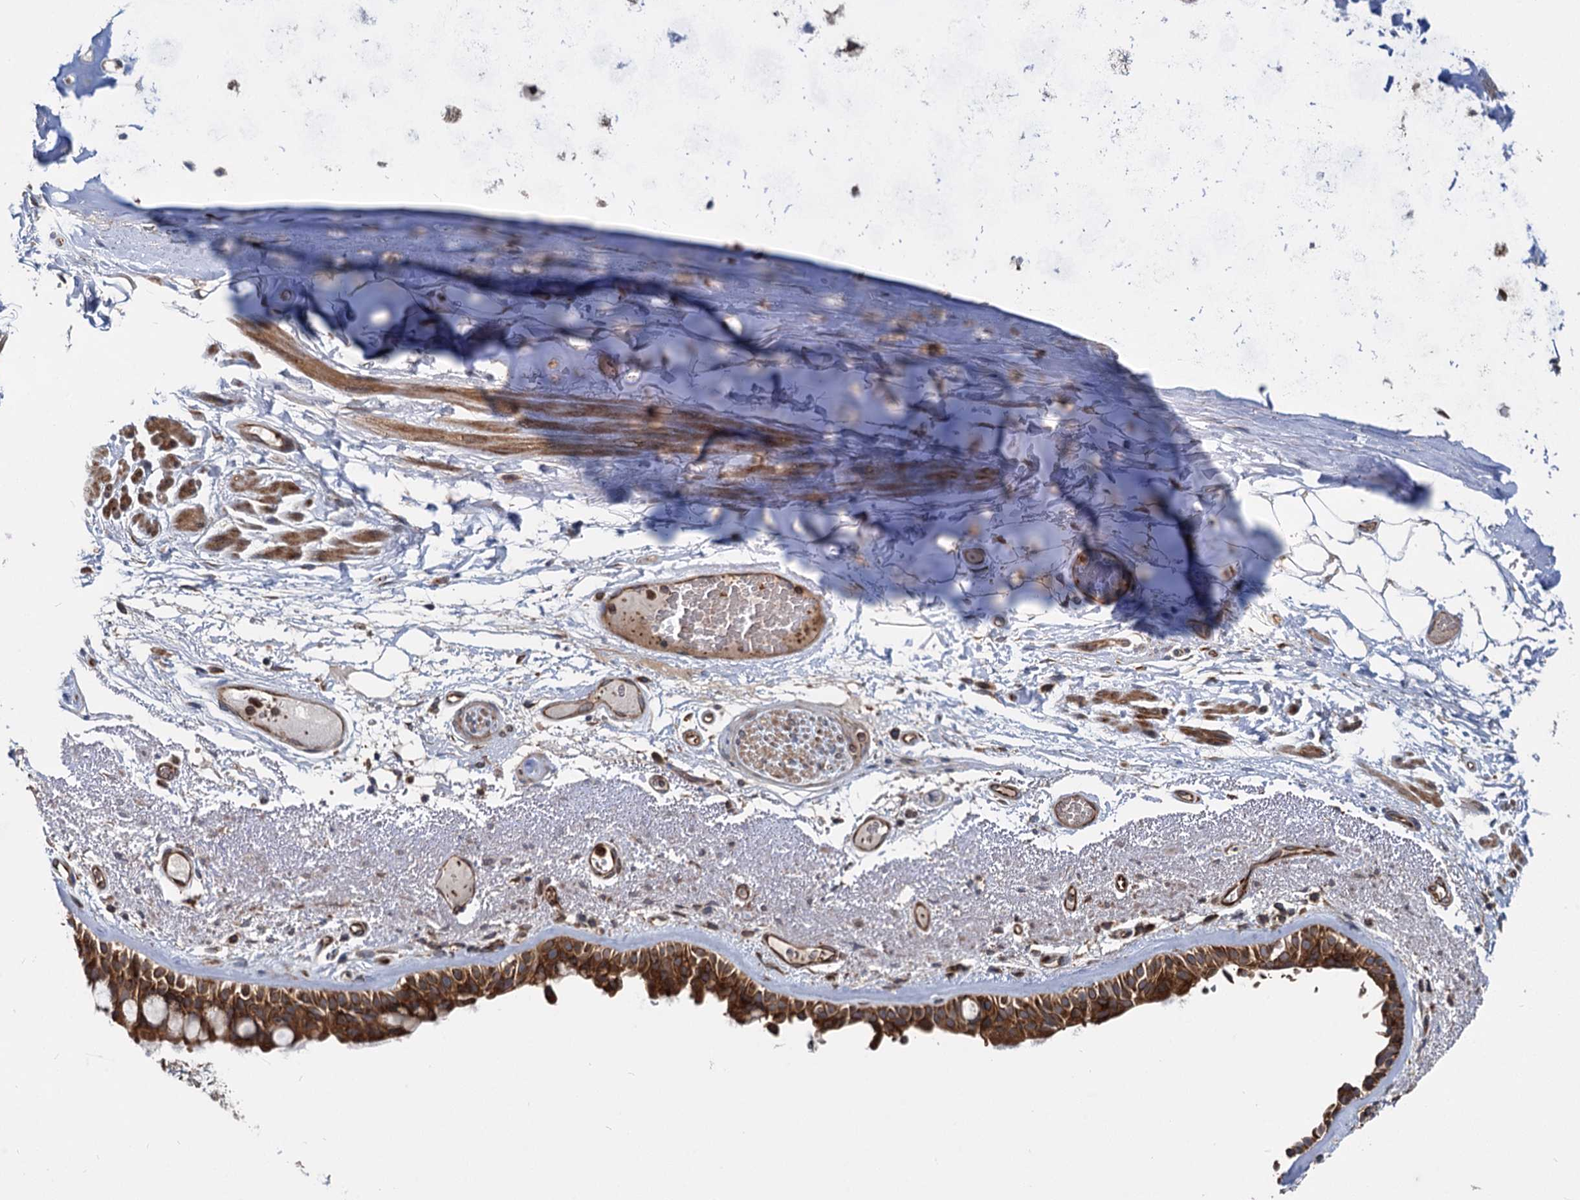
{"staining": {"intensity": "strong", "quantity": ">75%", "location": "cytoplasmic/membranous"}, "tissue": "bronchus", "cell_type": "Respiratory epithelial cells", "image_type": "normal", "snomed": [{"axis": "morphology", "description": "Normal tissue, NOS"}, {"axis": "morphology", "description": "Squamous cell carcinoma, NOS"}, {"axis": "topography", "description": "Lymph node"}, {"axis": "topography", "description": "Bronchus"}, {"axis": "topography", "description": "Lung"}], "caption": "Immunohistochemistry (IHC) (DAB) staining of benign human bronchus reveals strong cytoplasmic/membranous protein positivity in about >75% of respiratory epithelial cells.", "gene": "STIM1", "patient": {"sex": "male", "age": 66}}